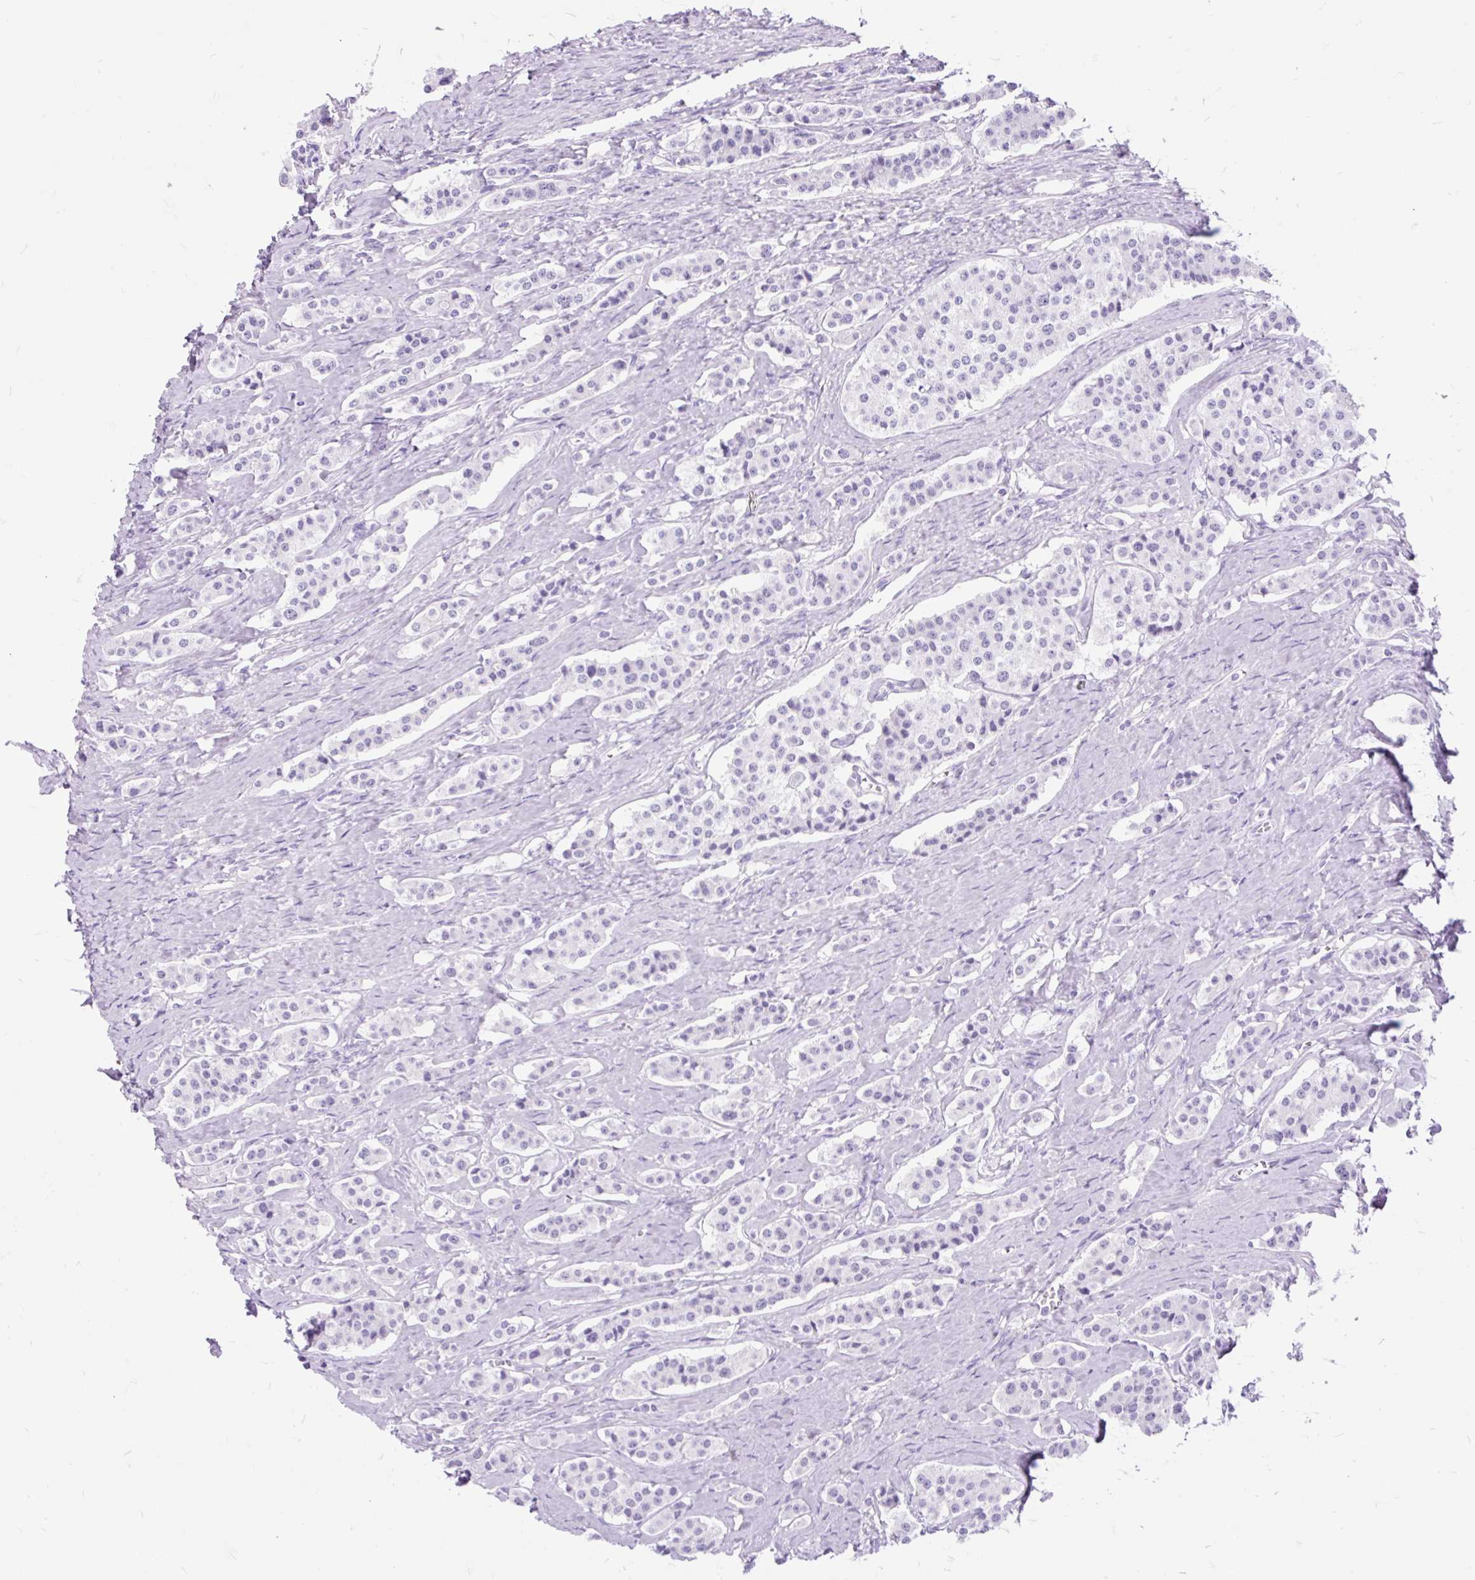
{"staining": {"intensity": "negative", "quantity": "none", "location": "none"}, "tissue": "carcinoid", "cell_type": "Tumor cells", "image_type": "cancer", "snomed": [{"axis": "morphology", "description": "Carcinoid, malignant, NOS"}, {"axis": "topography", "description": "Small intestine"}], "caption": "Immunohistochemistry (IHC) histopathology image of neoplastic tissue: human carcinoid stained with DAB shows no significant protein expression in tumor cells.", "gene": "SCGB1A1", "patient": {"sex": "male", "age": 63}}